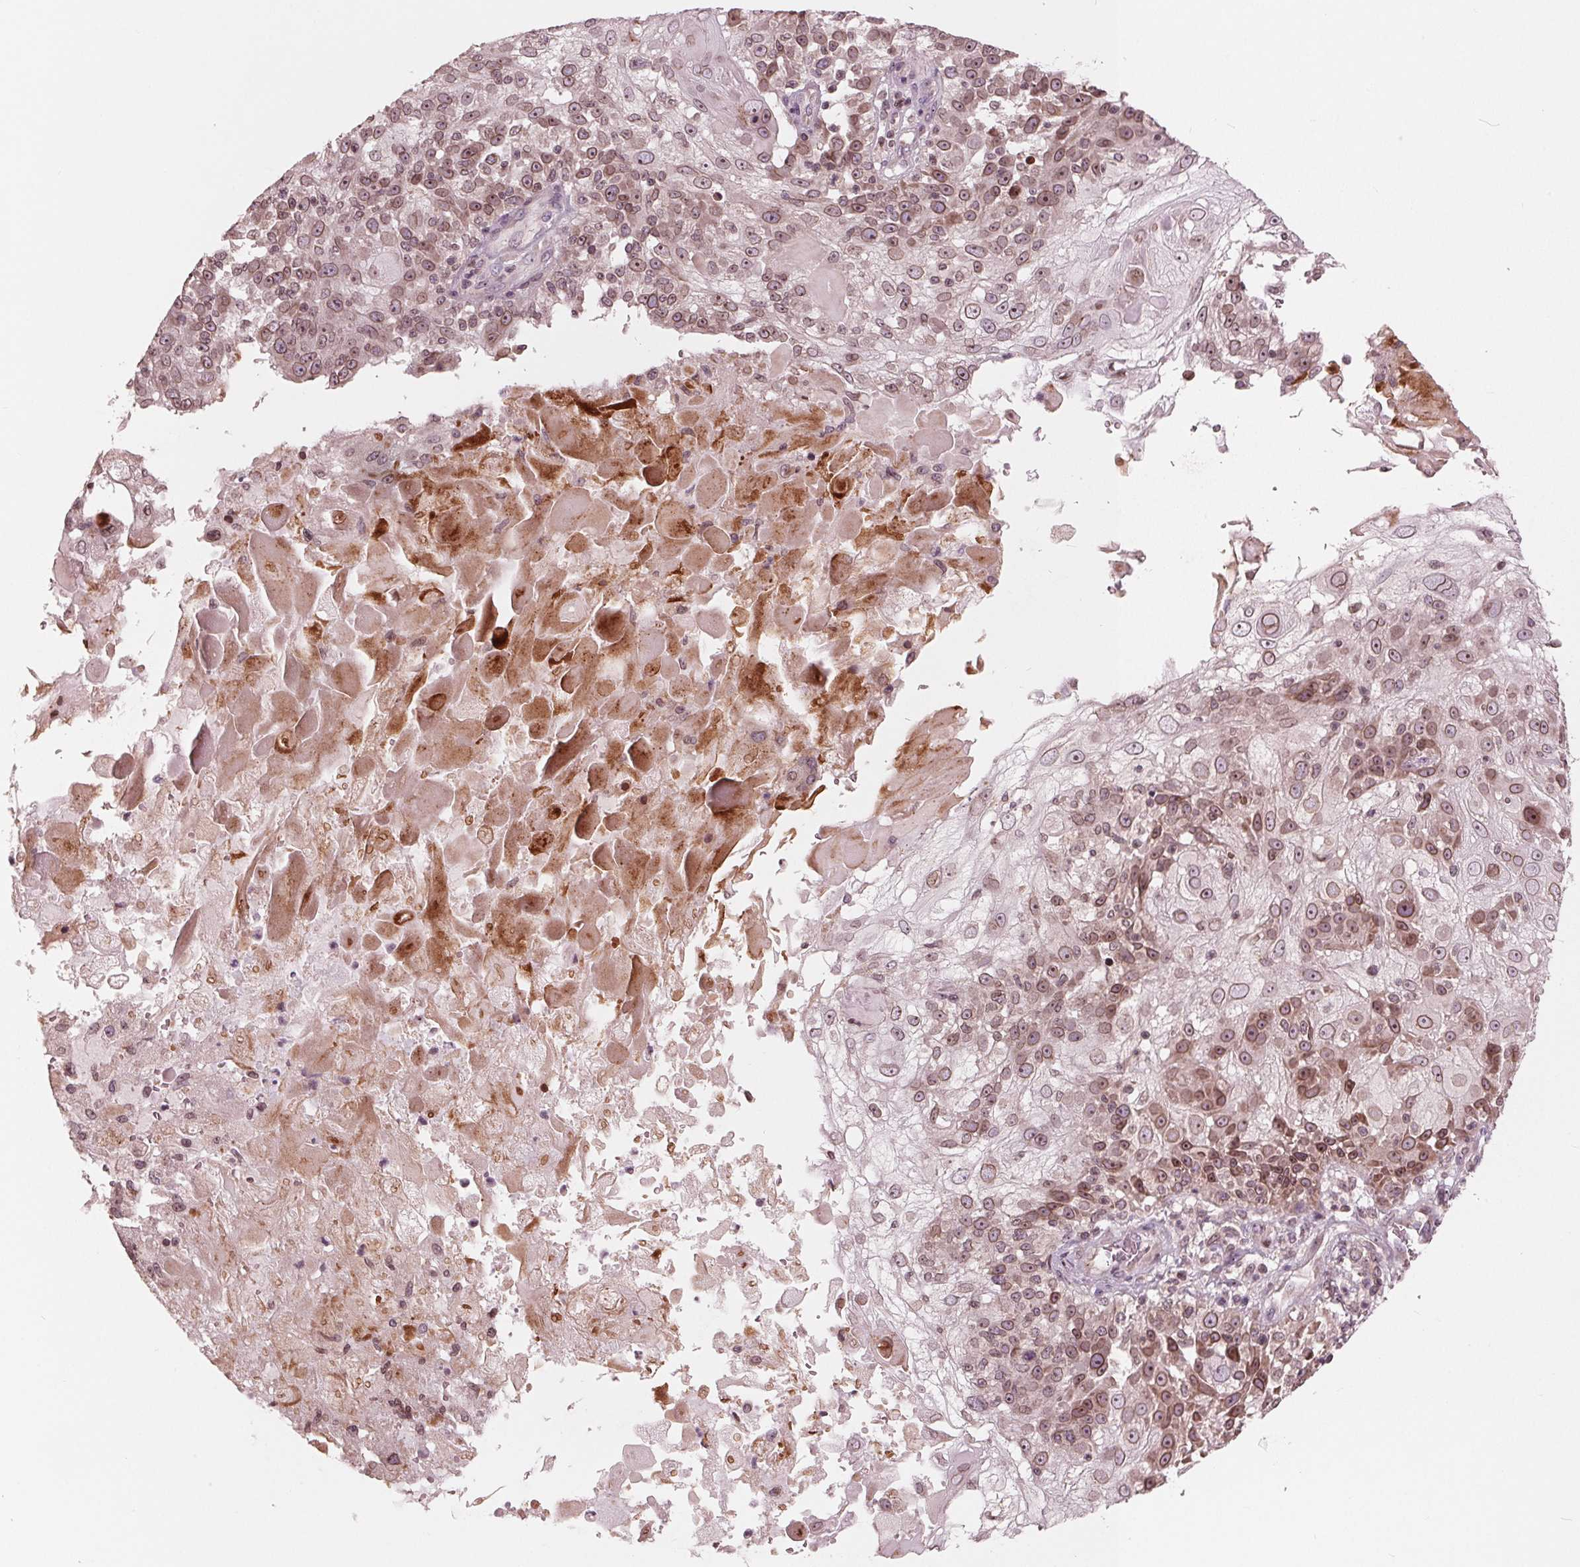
{"staining": {"intensity": "moderate", "quantity": ">75%", "location": "cytoplasmic/membranous,nuclear"}, "tissue": "skin cancer", "cell_type": "Tumor cells", "image_type": "cancer", "snomed": [{"axis": "morphology", "description": "Normal tissue, NOS"}, {"axis": "morphology", "description": "Squamous cell carcinoma, NOS"}, {"axis": "topography", "description": "Skin"}], "caption": "Brown immunohistochemical staining in skin cancer (squamous cell carcinoma) displays moderate cytoplasmic/membranous and nuclear positivity in about >75% of tumor cells.", "gene": "NUP210", "patient": {"sex": "female", "age": 83}}